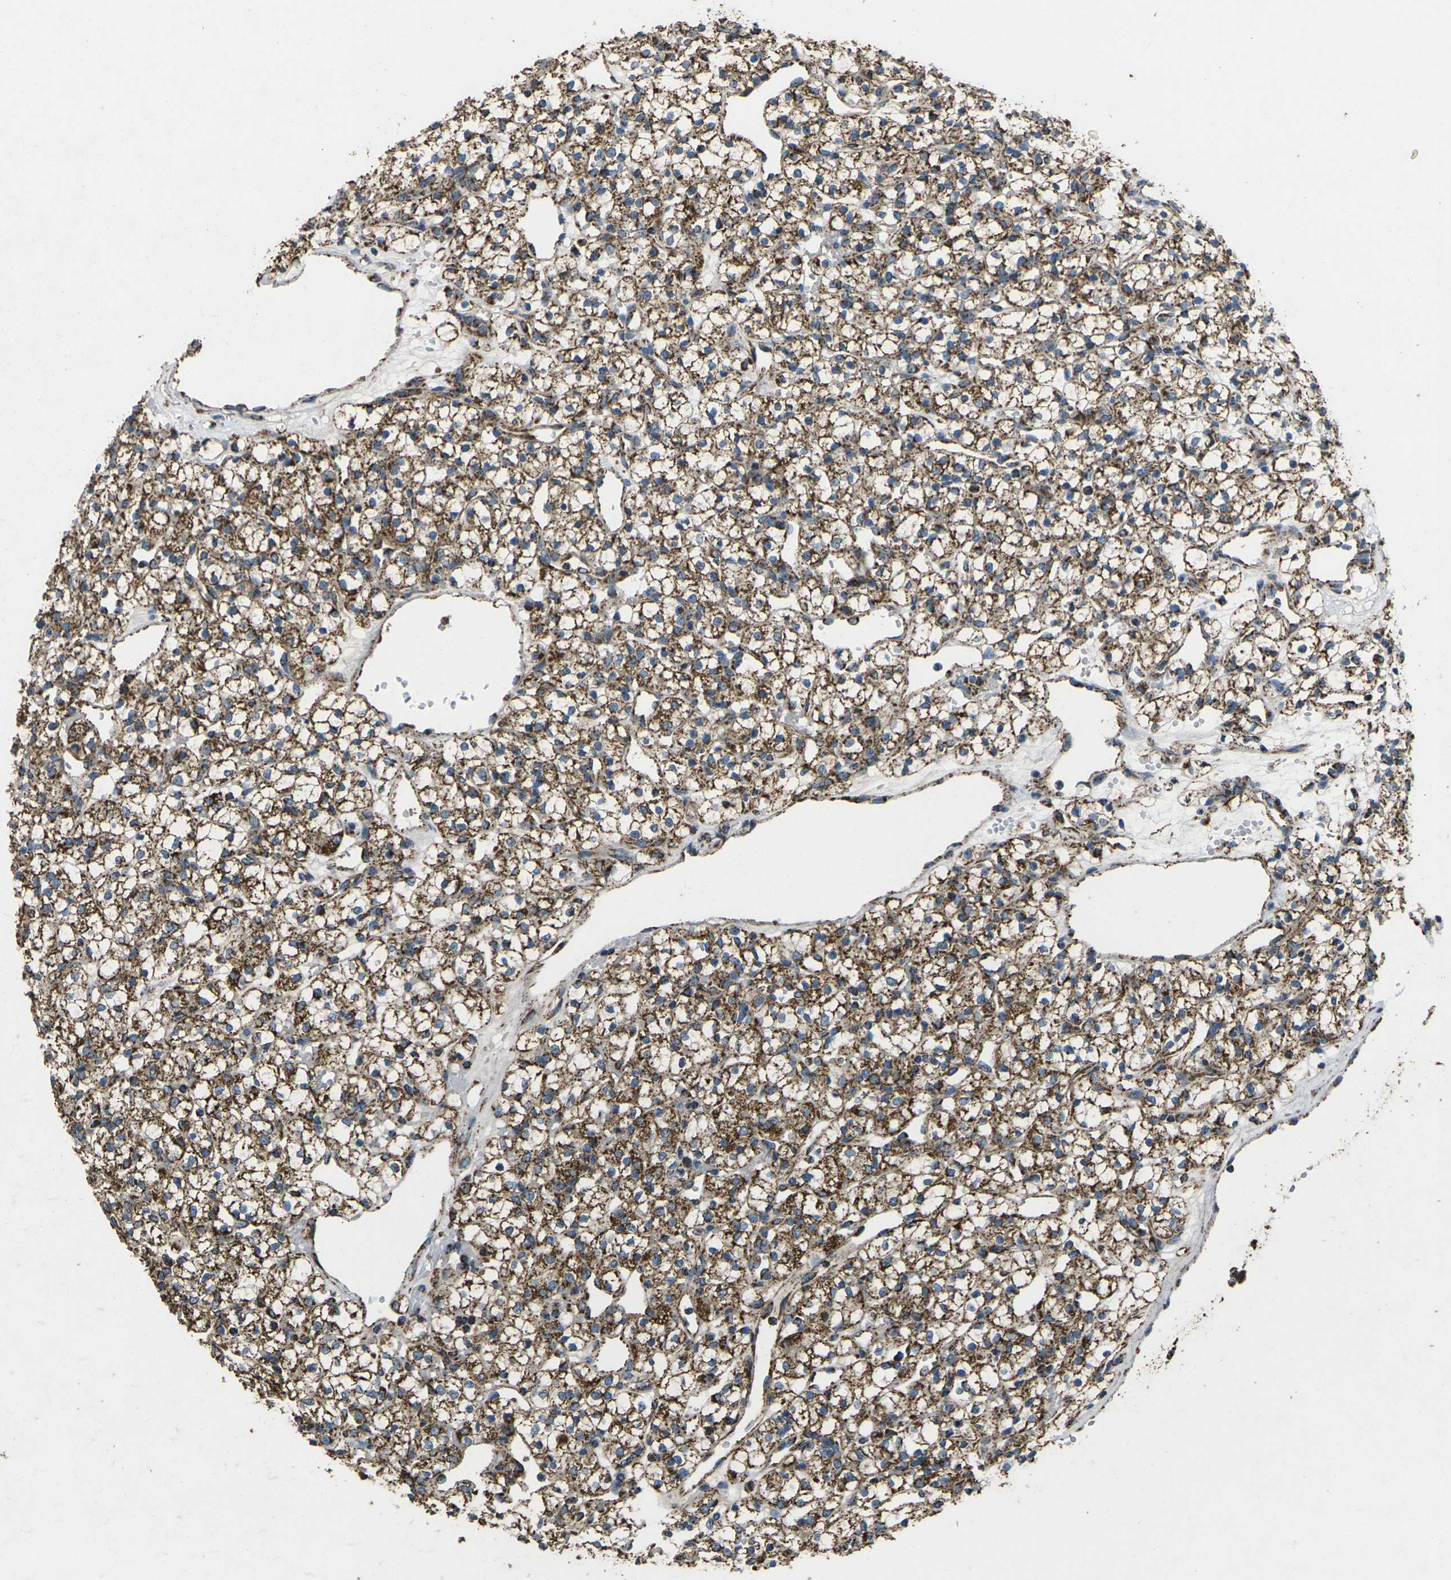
{"staining": {"intensity": "moderate", "quantity": ">75%", "location": "cytoplasmic/membranous"}, "tissue": "renal cancer", "cell_type": "Tumor cells", "image_type": "cancer", "snomed": [{"axis": "morphology", "description": "Adenocarcinoma, NOS"}, {"axis": "topography", "description": "Kidney"}], "caption": "High-magnification brightfield microscopy of renal cancer stained with DAB (3,3'-diaminobenzidine) (brown) and counterstained with hematoxylin (blue). tumor cells exhibit moderate cytoplasmic/membranous expression is identified in approximately>75% of cells.", "gene": "KLHL5", "patient": {"sex": "female", "age": 60}}